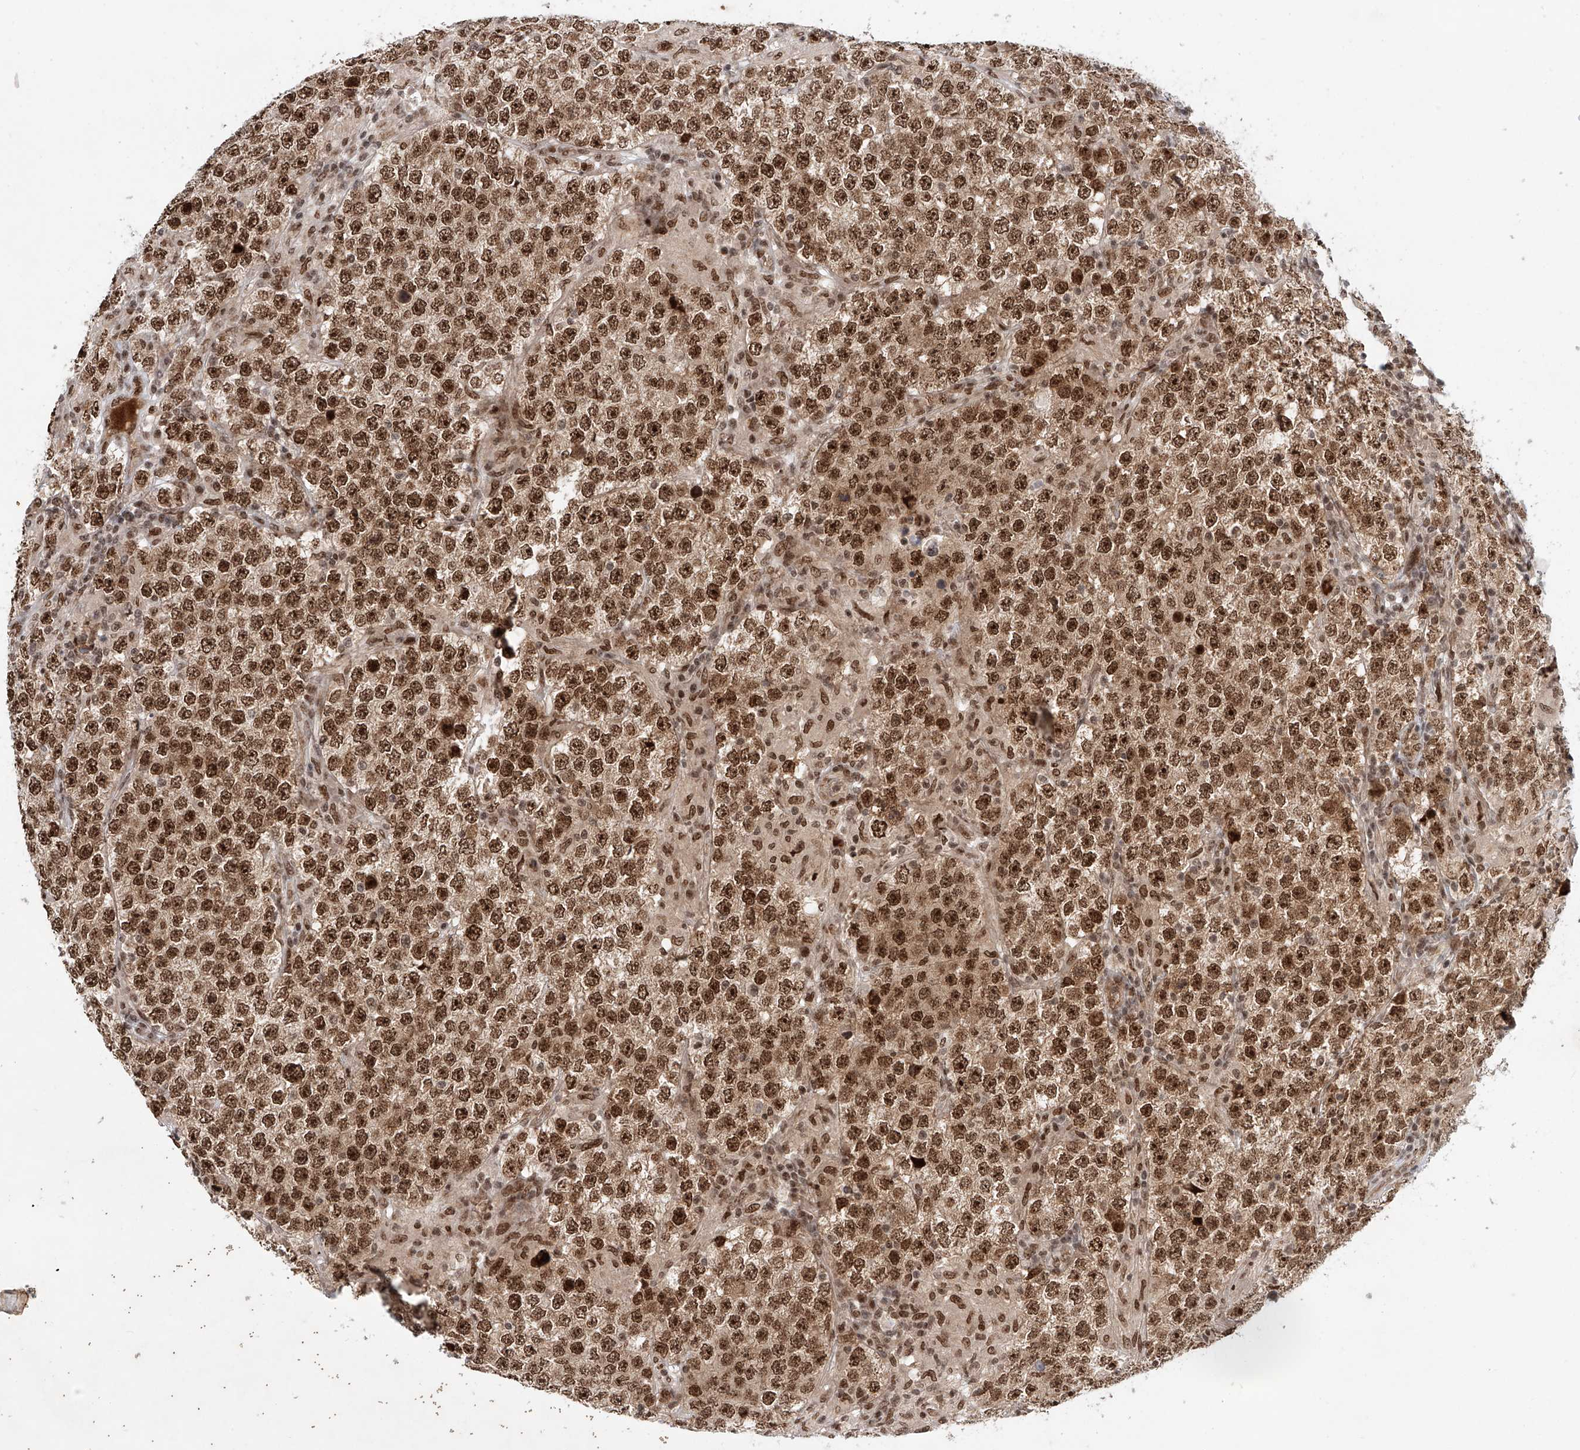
{"staining": {"intensity": "strong", "quantity": ">75%", "location": "nuclear"}, "tissue": "testis cancer", "cell_type": "Tumor cells", "image_type": "cancer", "snomed": [{"axis": "morphology", "description": "Normal tissue, NOS"}, {"axis": "morphology", "description": "Urothelial carcinoma, High grade"}, {"axis": "morphology", "description": "Seminoma, NOS"}, {"axis": "morphology", "description": "Carcinoma, Embryonal, NOS"}, {"axis": "topography", "description": "Urinary bladder"}, {"axis": "topography", "description": "Testis"}], "caption": "Brown immunohistochemical staining in human testis cancer exhibits strong nuclear expression in about >75% of tumor cells.", "gene": "ZNF470", "patient": {"sex": "male", "age": 41}}